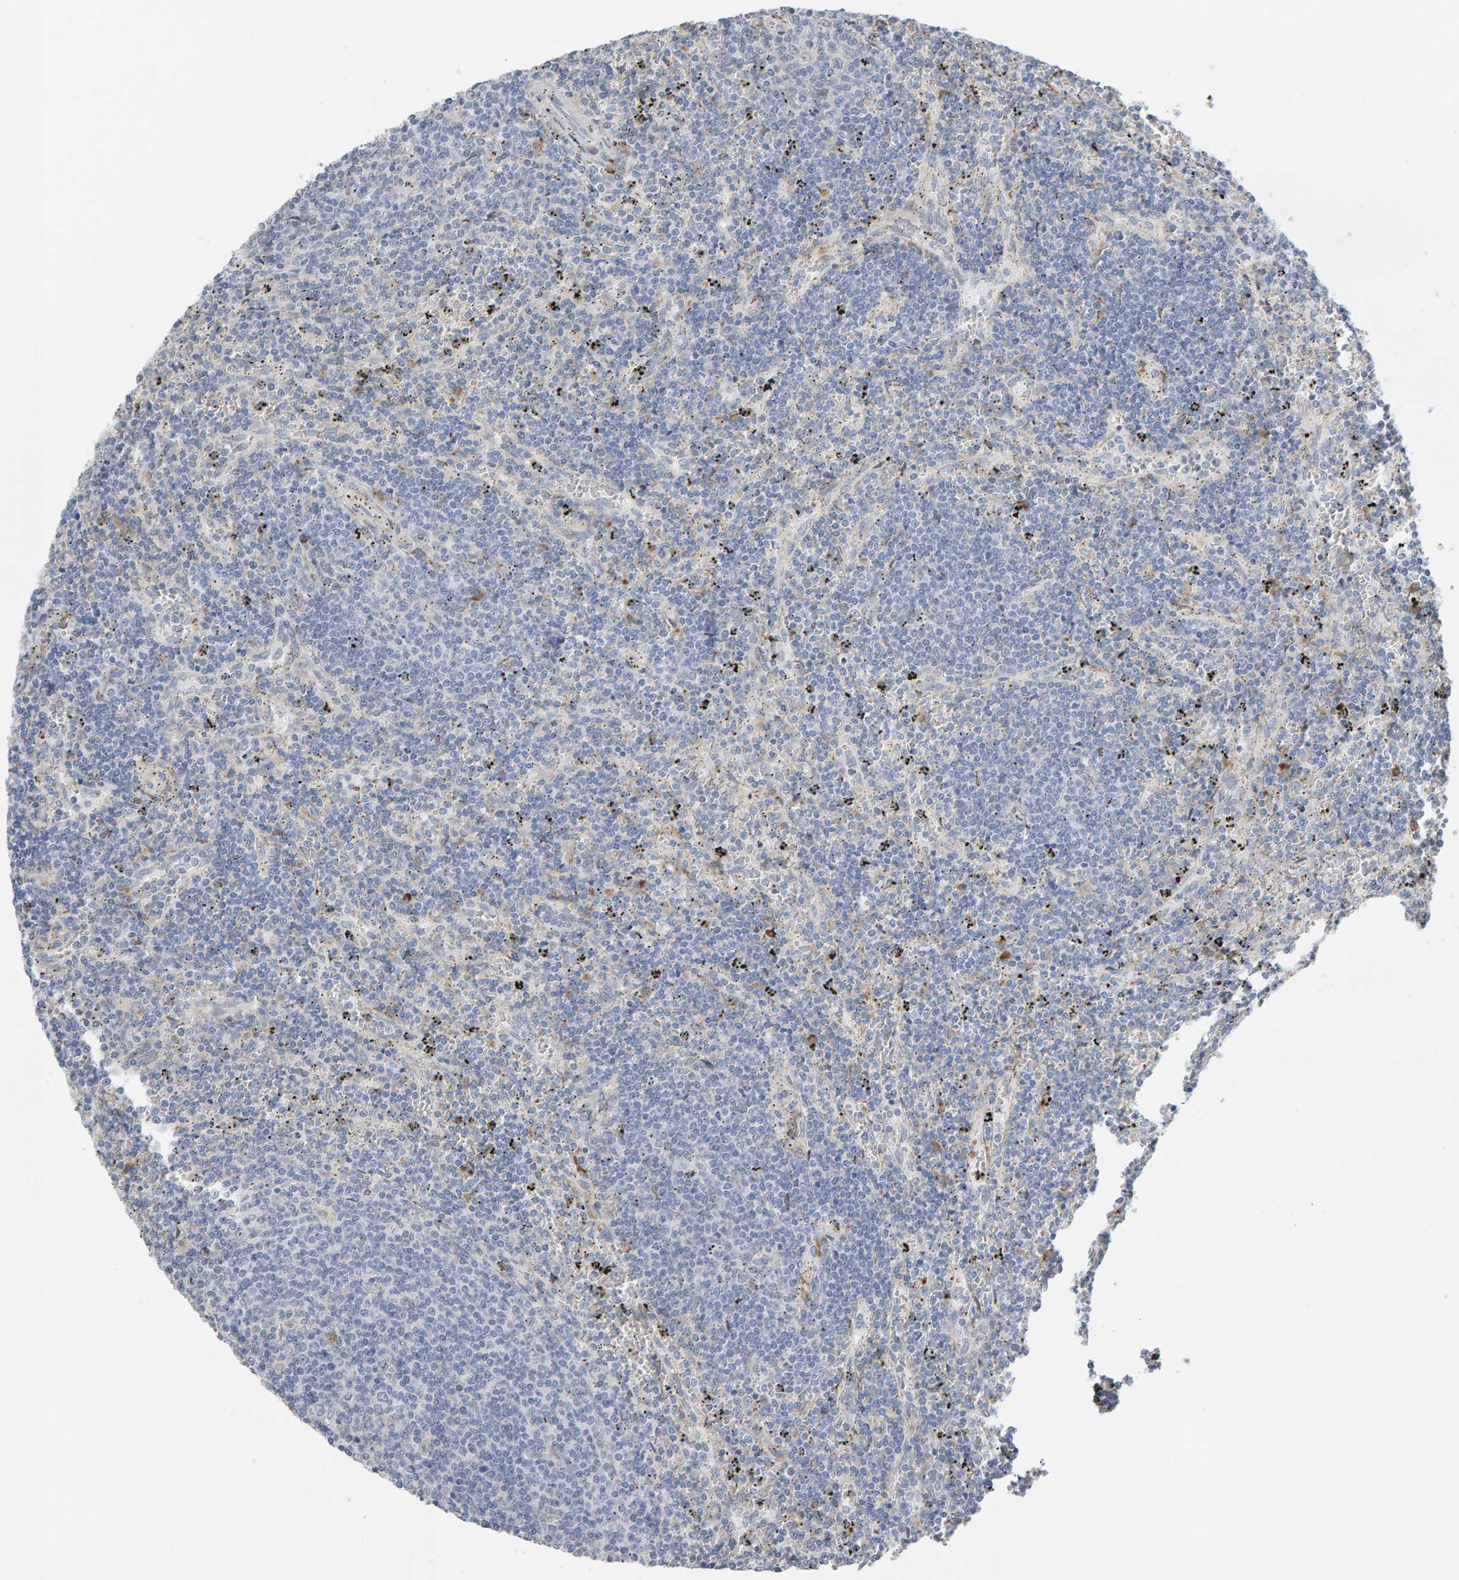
{"staining": {"intensity": "negative", "quantity": "none", "location": "none"}, "tissue": "lymphoma", "cell_type": "Tumor cells", "image_type": "cancer", "snomed": [{"axis": "morphology", "description": "Malignant lymphoma, non-Hodgkin's type, Low grade"}, {"axis": "topography", "description": "Spleen"}], "caption": "Lymphoma was stained to show a protein in brown. There is no significant staining in tumor cells. The staining is performed using DAB (3,3'-diaminobenzidine) brown chromogen with nuclei counter-stained in using hematoxylin.", "gene": "ENGASE", "patient": {"sex": "female", "age": 50}}